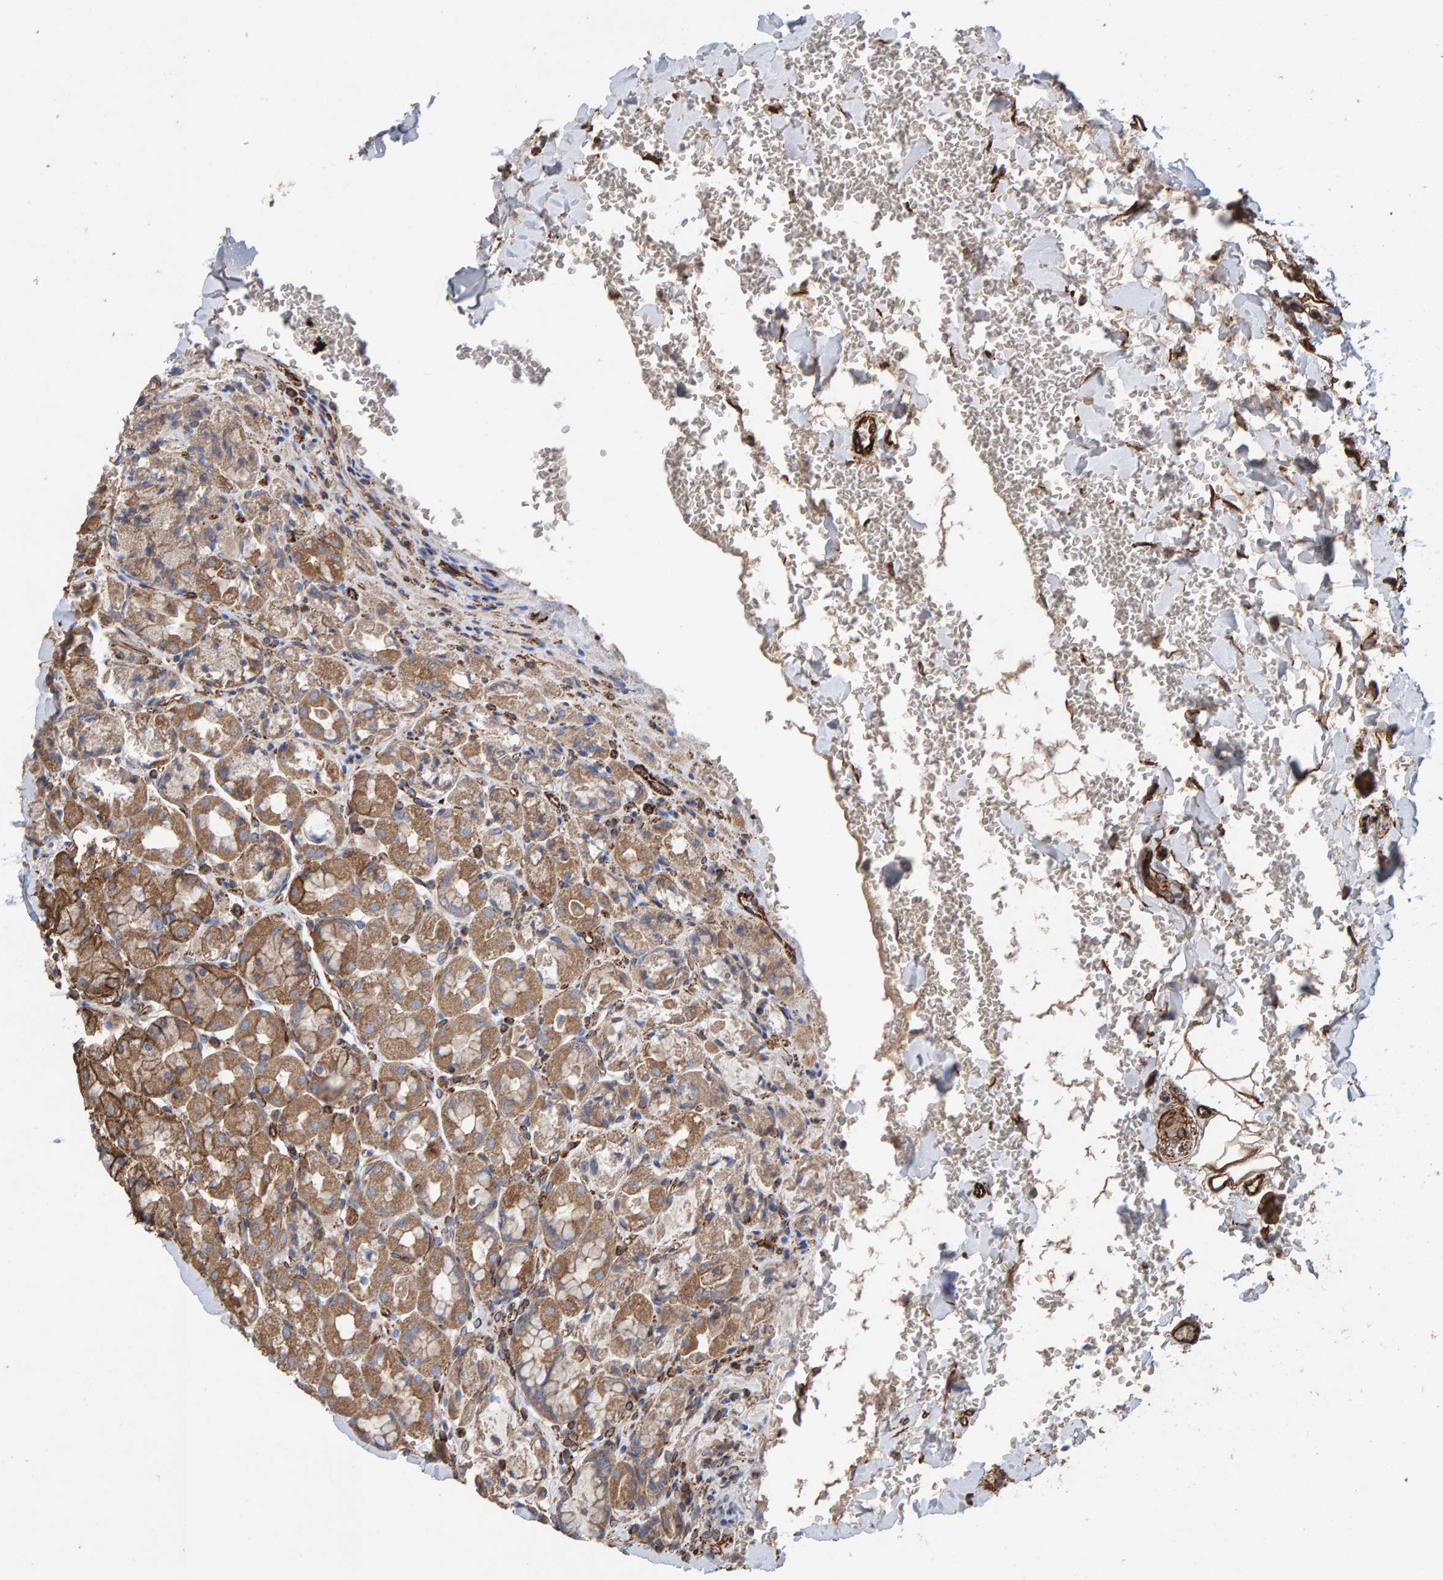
{"staining": {"intensity": "moderate", "quantity": ">75%", "location": "cytoplasmic/membranous"}, "tissue": "stomach", "cell_type": "Glandular cells", "image_type": "normal", "snomed": [{"axis": "morphology", "description": "Normal tissue, NOS"}, {"axis": "topography", "description": "Stomach"}], "caption": "Immunohistochemical staining of benign human stomach exhibits moderate cytoplasmic/membranous protein positivity in approximately >75% of glandular cells.", "gene": "ZNF347", "patient": {"sex": "male", "age": 42}}